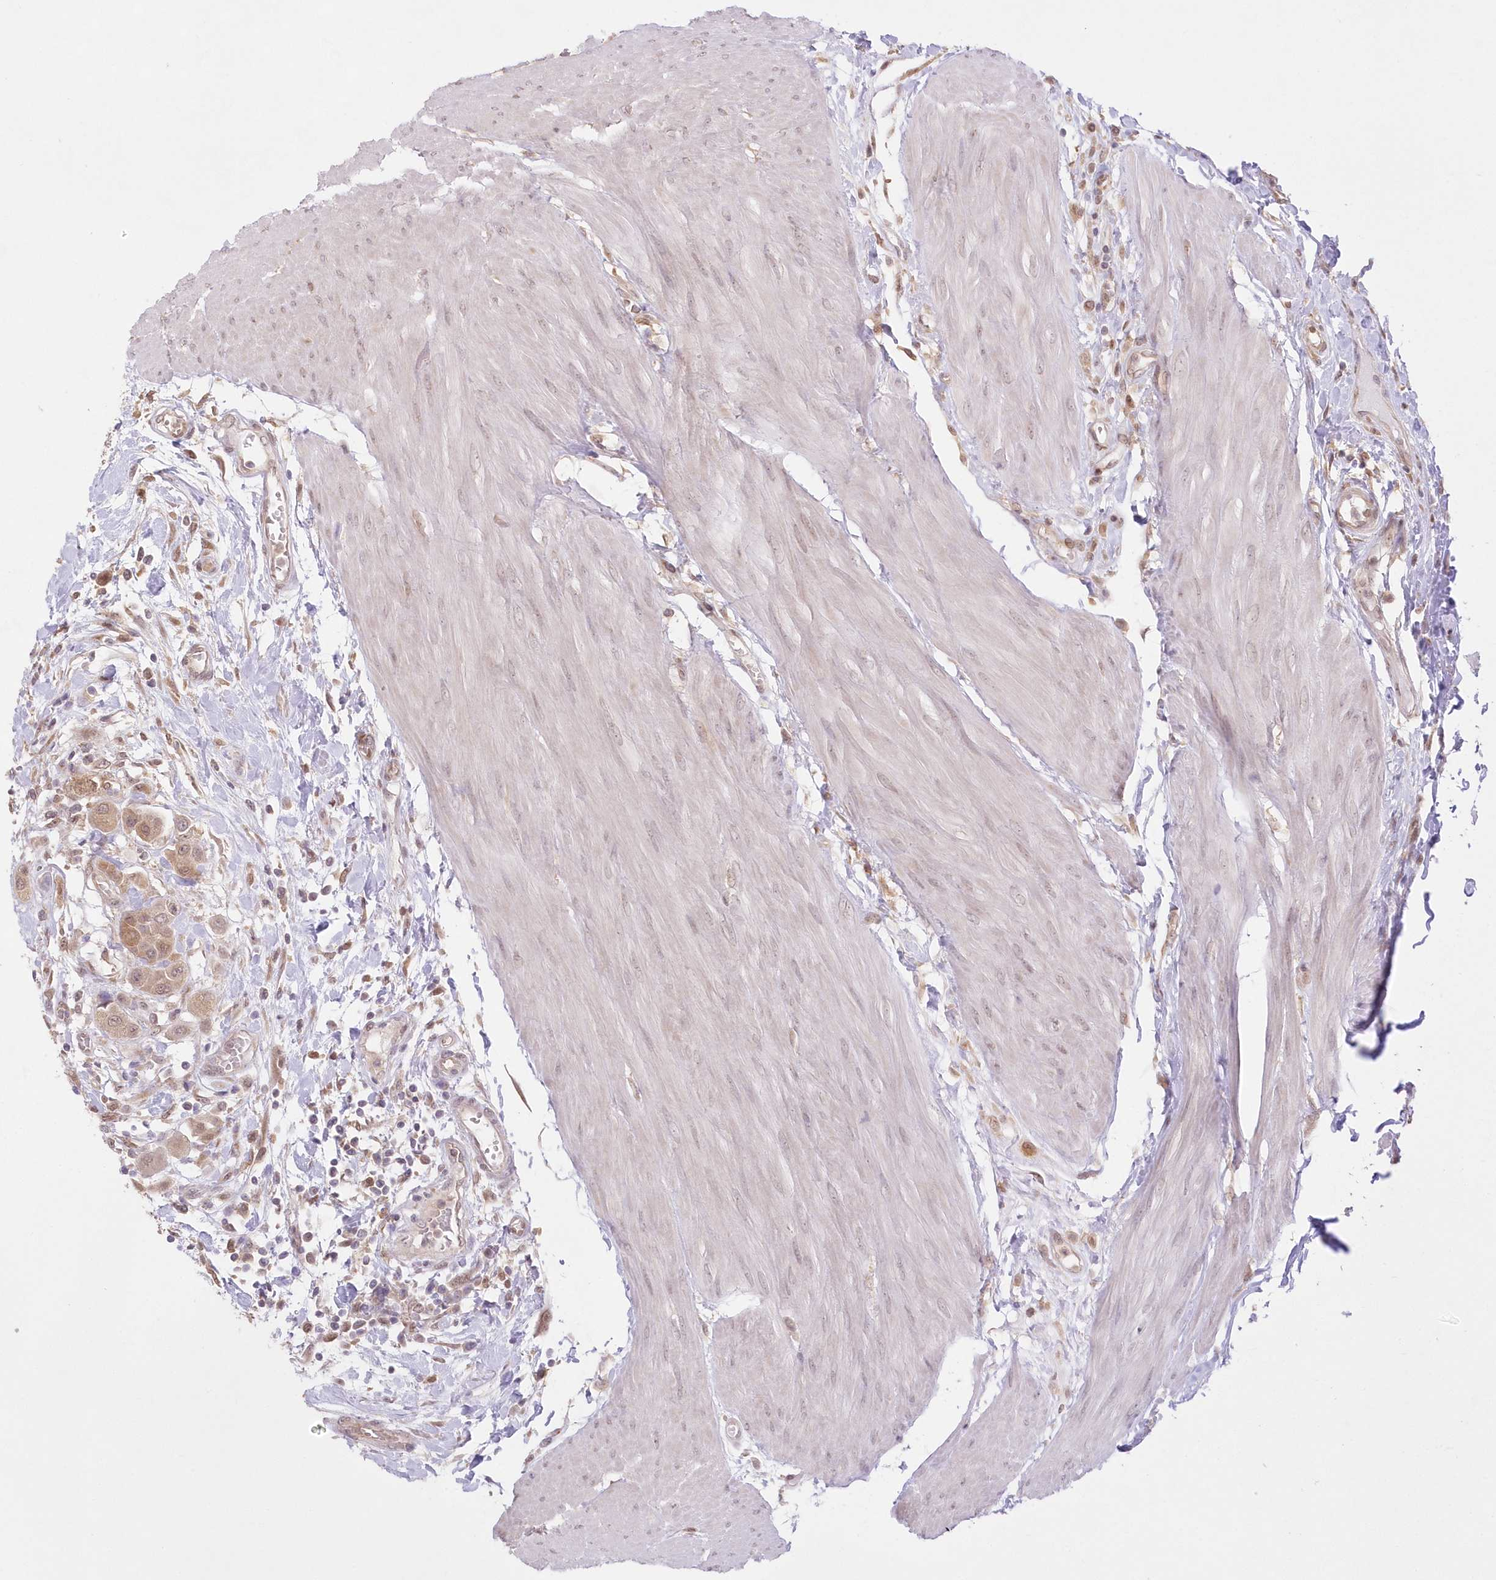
{"staining": {"intensity": "weak", "quantity": ">75%", "location": "cytoplasmic/membranous"}, "tissue": "urothelial cancer", "cell_type": "Tumor cells", "image_type": "cancer", "snomed": [{"axis": "morphology", "description": "Urothelial carcinoma, High grade"}, {"axis": "topography", "description": "Urinary bladder"}], "caption": "This is an image of immunohistochemistry staining of high-grade urothelial carcinoma, which shows weak staining in the cytoplasmic/membranous of tumor cells.", "gene": "RNPEP", "patient": {"sex": "male", "age": 50}}